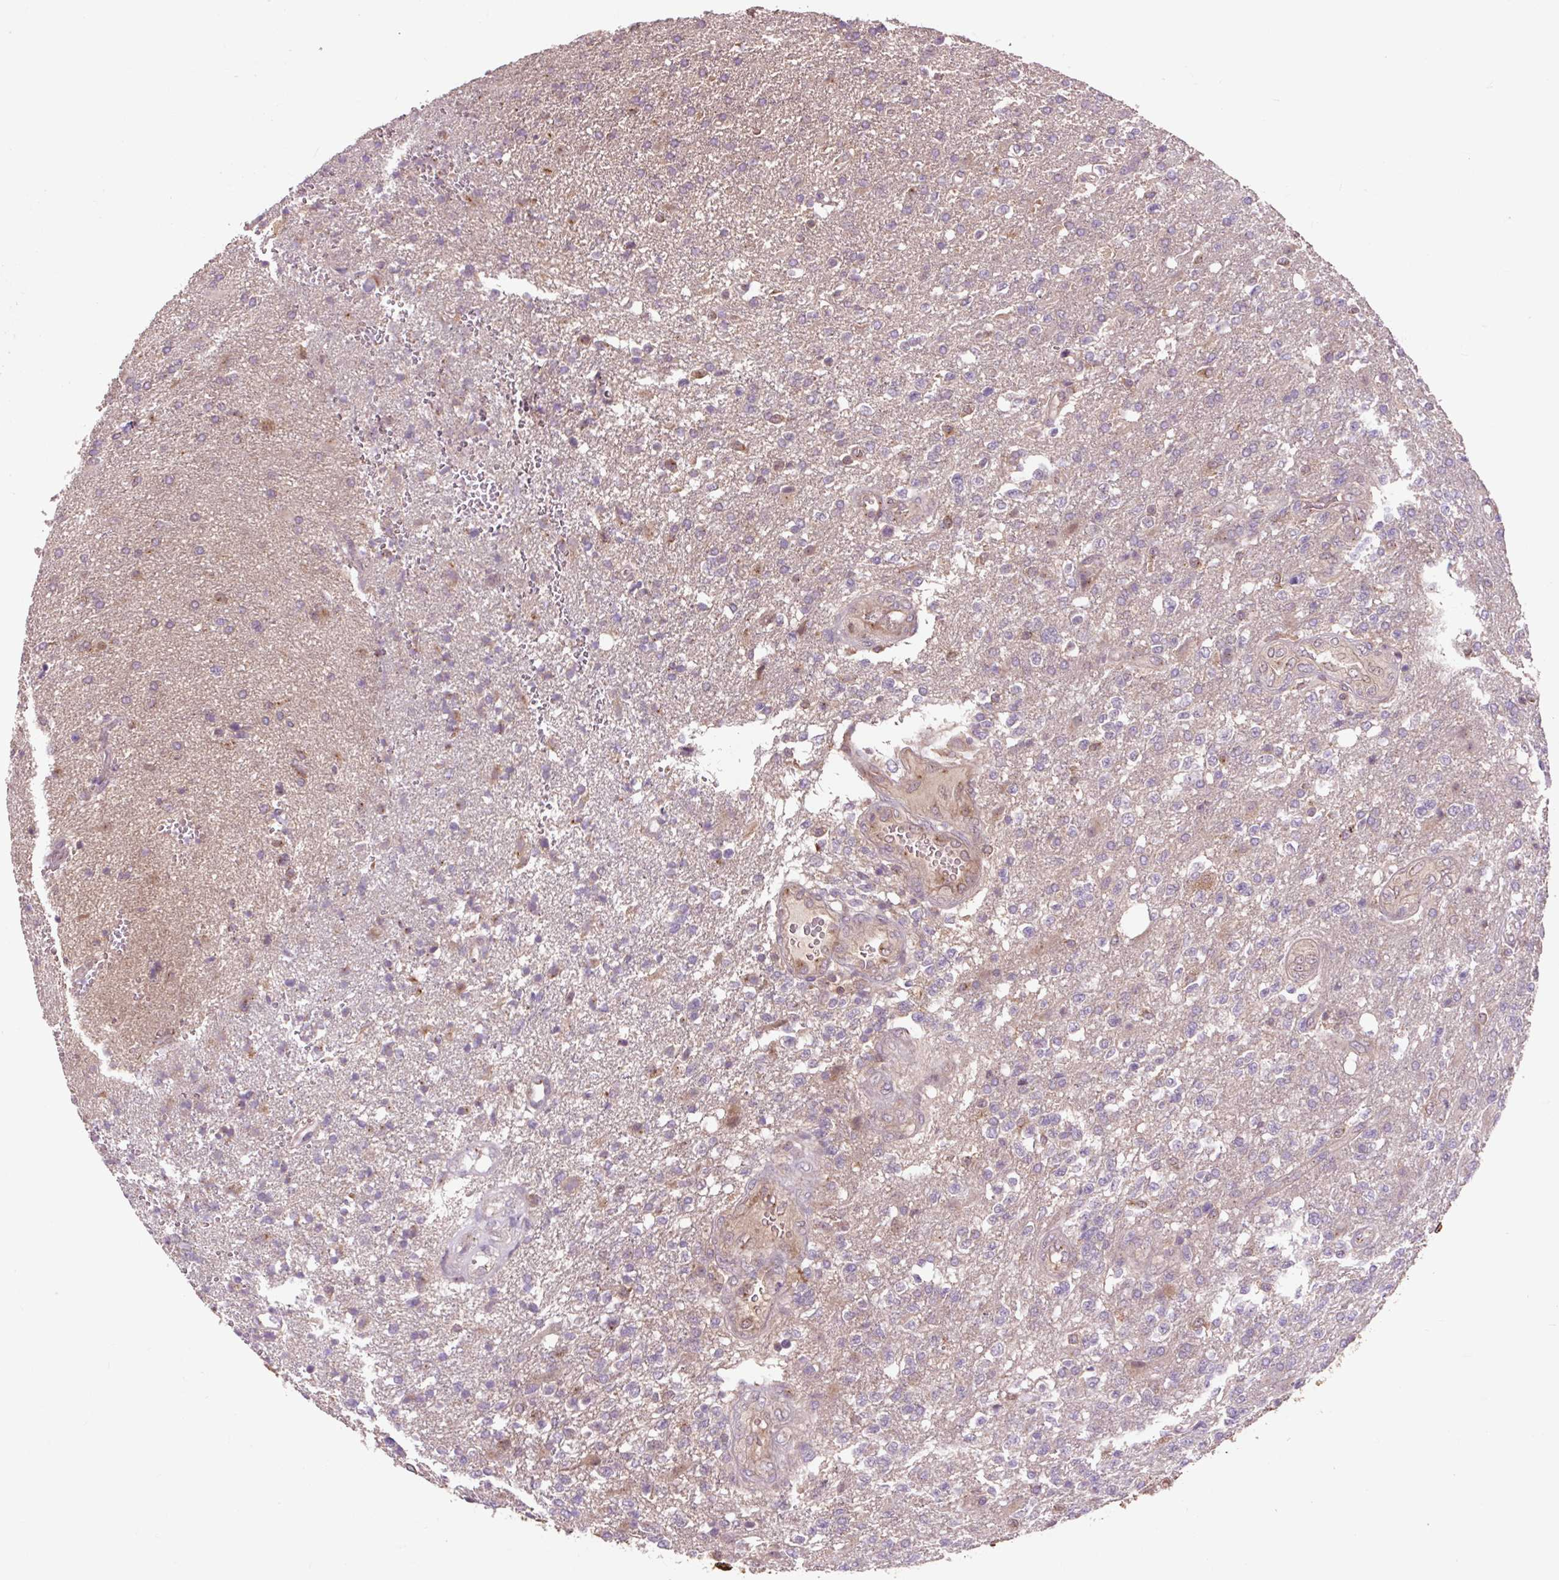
{"staining": {"intensity": "negative", "quantity": "none", "location": "none"}, "tissue": "glioma", "cell_type": "Tumor cells", "image_type": "cancer", "snomed": [{"axis": "morphology", "description": "Glioma, malignant, High grade"}, {"axis": "topography", "description": "Brain"}], "caption": "IHC histopathology image of neoplastic tissue: glioma stained with DAB displays no significant protein staining in tumor cells.", "gene": "MMS19", "patient": {"sex": "male", "age": 56}}